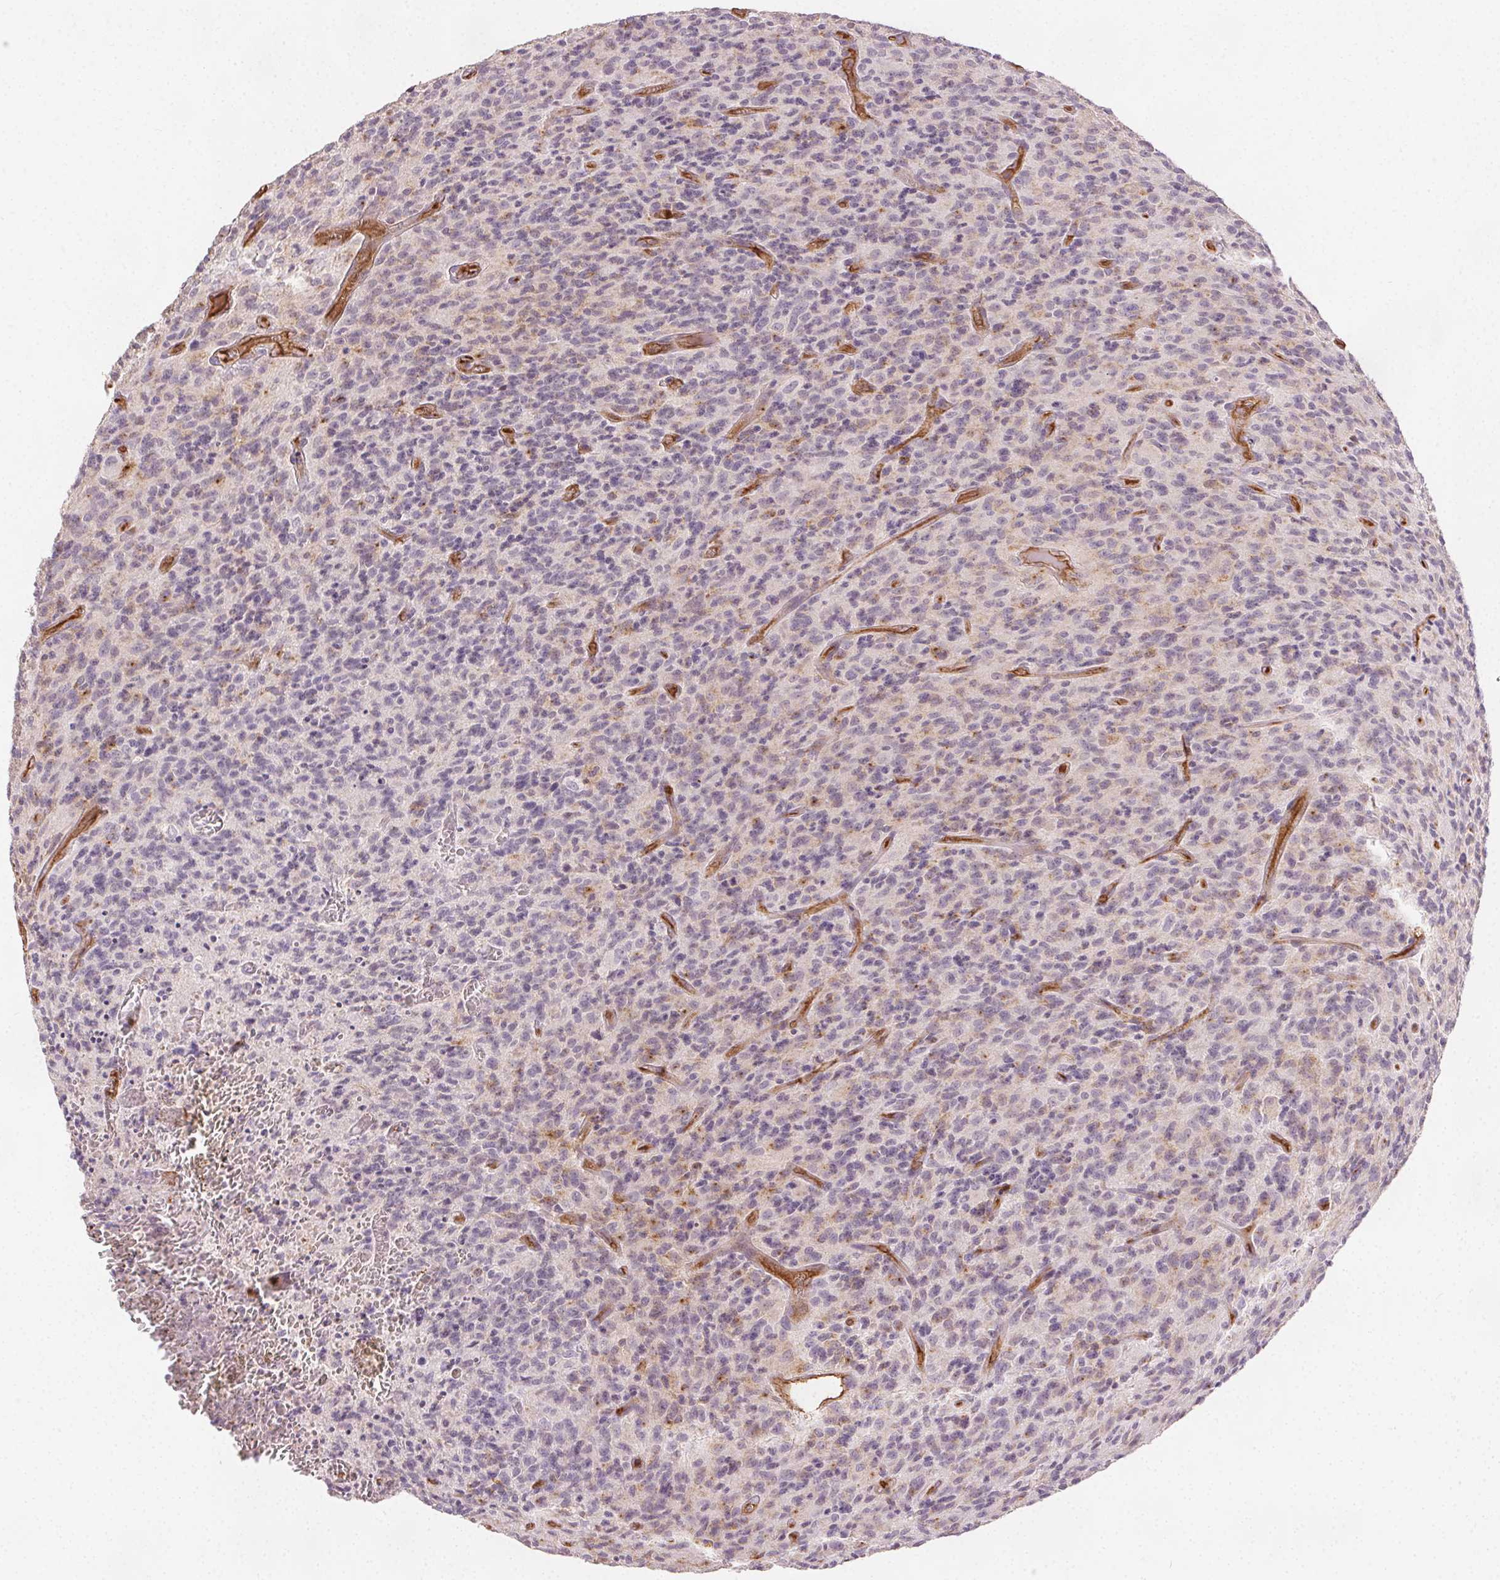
{"staining": {"intensity": "negative", "quantity": "none", "location": "none"}, "tissue": "glioma", "cell_type": "Tumor cells", "image_type": "cancer", "snomed": [{"axis": "morphology", "description": "Glioma, malignant, High grade"}, {"axis": "topography", "description": "Brain"}], "caption": "This image is of glioma stained with immunohistochemistry (IHC) to label a protein in brown with the nuclei are counter-stained blue. There is no positivity in tumor cells.", "gene": "PODXL", "patient": {"sex": "male", "age": 76}}